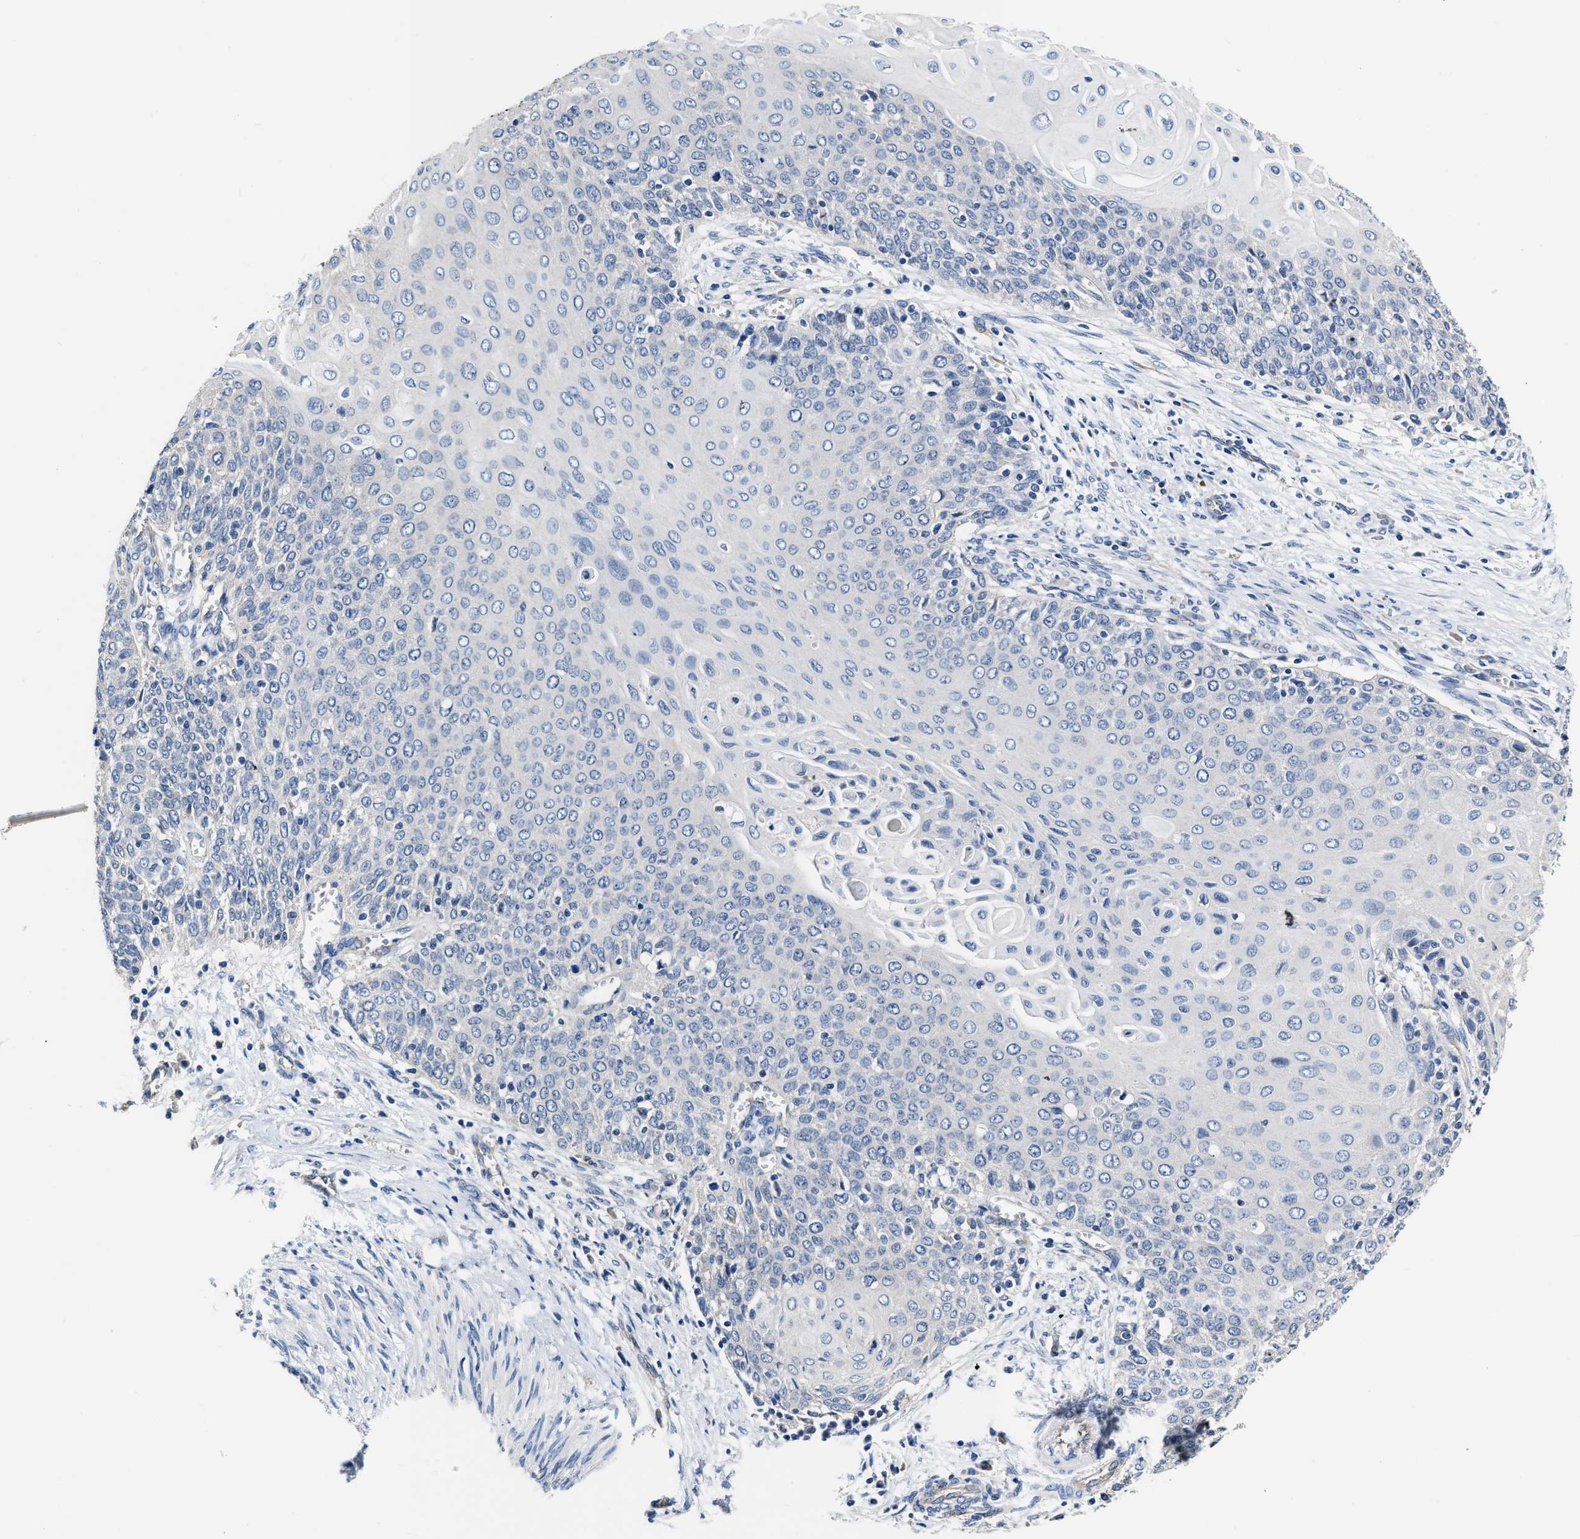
{"staining": {"intensity": "negative", "quantity": "none", "location": "none"}, "tissue": "cervical cancer", "cell_type": "Tumor cells", "image_type": "cancer", "snomed": [{"axis": "morphology", "description": "Squamous cell carcinoma, NOS"}, {"axis": "topography", "description": "Cervix"}], "caption": "The IHC photomicrograph has no significant staining in tumor cells of cervical squamous cell carcinoma tissue.", "gene": "C22orf42", "patient": {"sex": "female", "age": 39}}